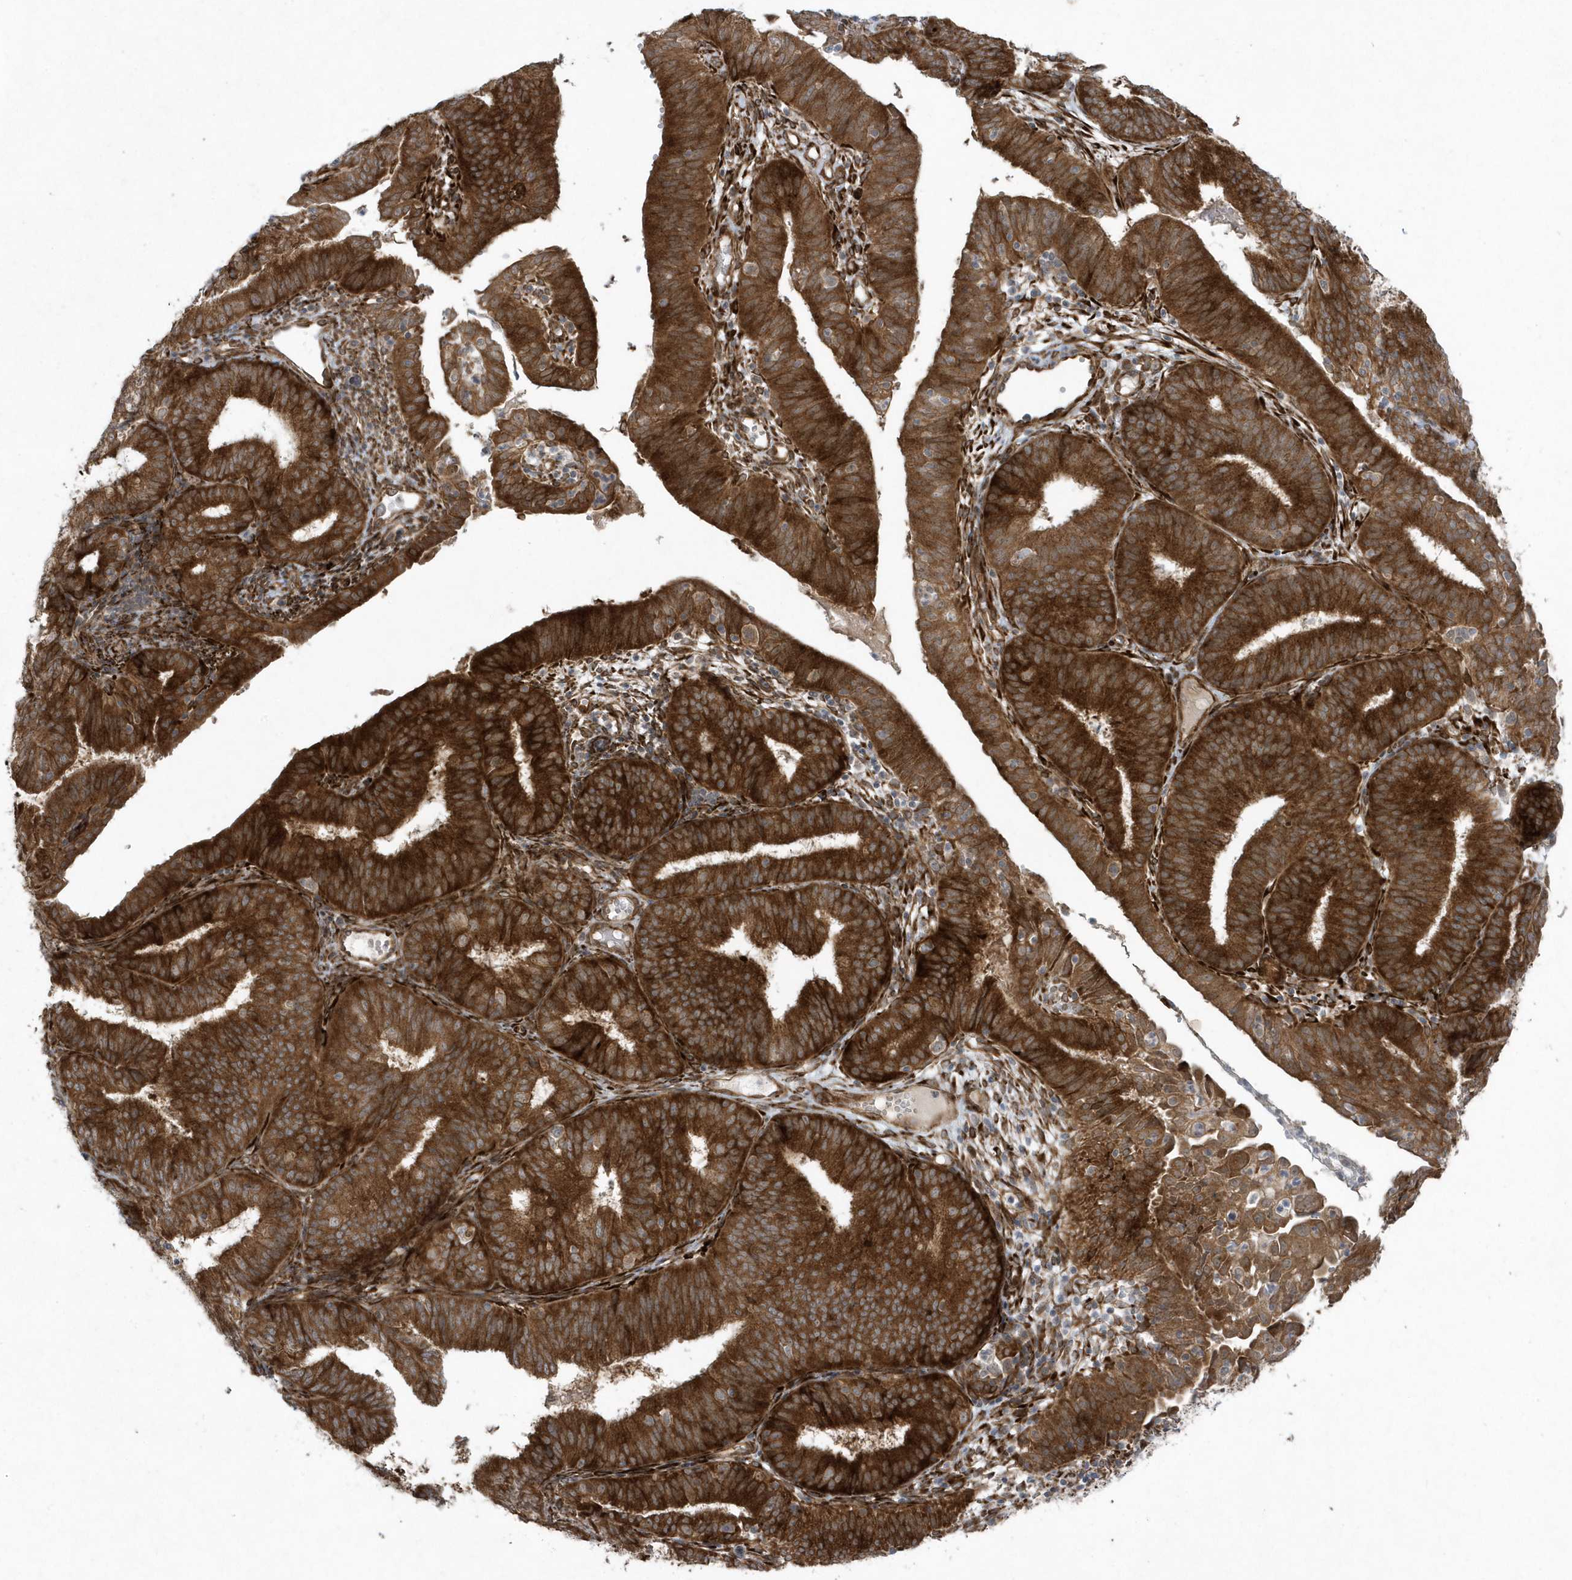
{"staining": {"intensity": "strong", "quantity": ">75%", "location": "cytoplasmic/membranous"}, "tissue": "endometrial cancer", "cell_type": "Tumor cells", "image_type": "cancer", "snomed": [{"axis": "morphology", "description": "Adenocarcinoma, NOS"}, {"axis": "topography", "description": "Endometrium"}], "caption": "Immunohistochemistry (IHC) image of neoplastic tissue: human adenocarcinoma (endometrial) stained using immunohistochemistry (IHC) displays high levels of strong protein expression localized specifically in the cytoplasmic/membranous of tumor cells, appearing as a cytoplasmic/membranous brown color.", "gene": "FAM98A", "patient": {"sex": "female", "age": 51}}